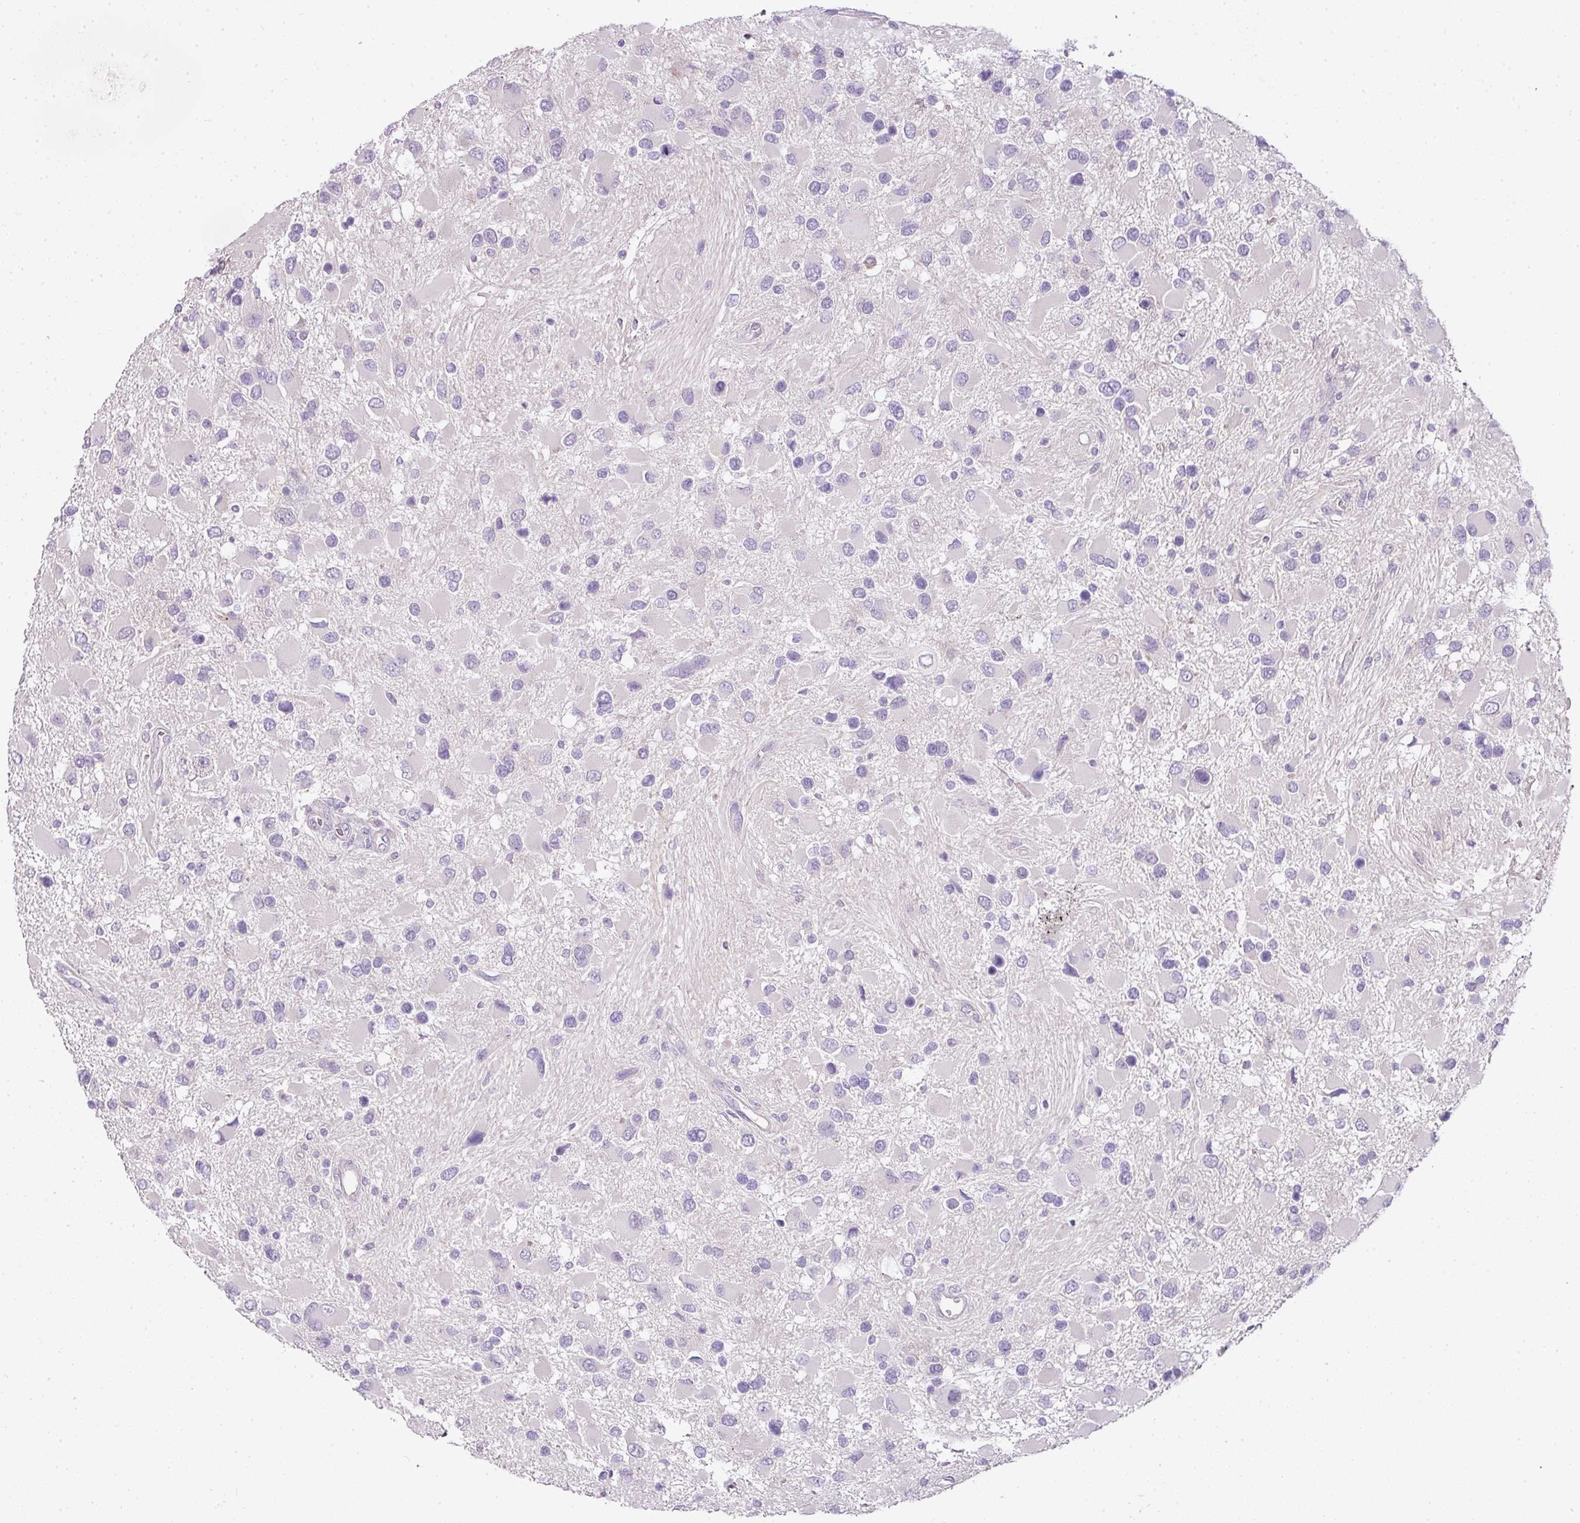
{"staining": {"intensity": "negative", "quantity": "none", "location": "none"}, "tissue": "glioma", "cell_type": "Tumor cells", "image_type": "cancer", "snomed": [{"axis": "morphology", "description": "Glioma, malignant, High grade"}, {"axis": "topography", "description": "Brain"}], "caption": "Tumor cells are negative for brown protein staining in glioma. (Brightfield microscopy of DAB immunohistochemistry at high magnification).", "gene": "RAX2", "patient": {"sex": "male", "age": 53}}